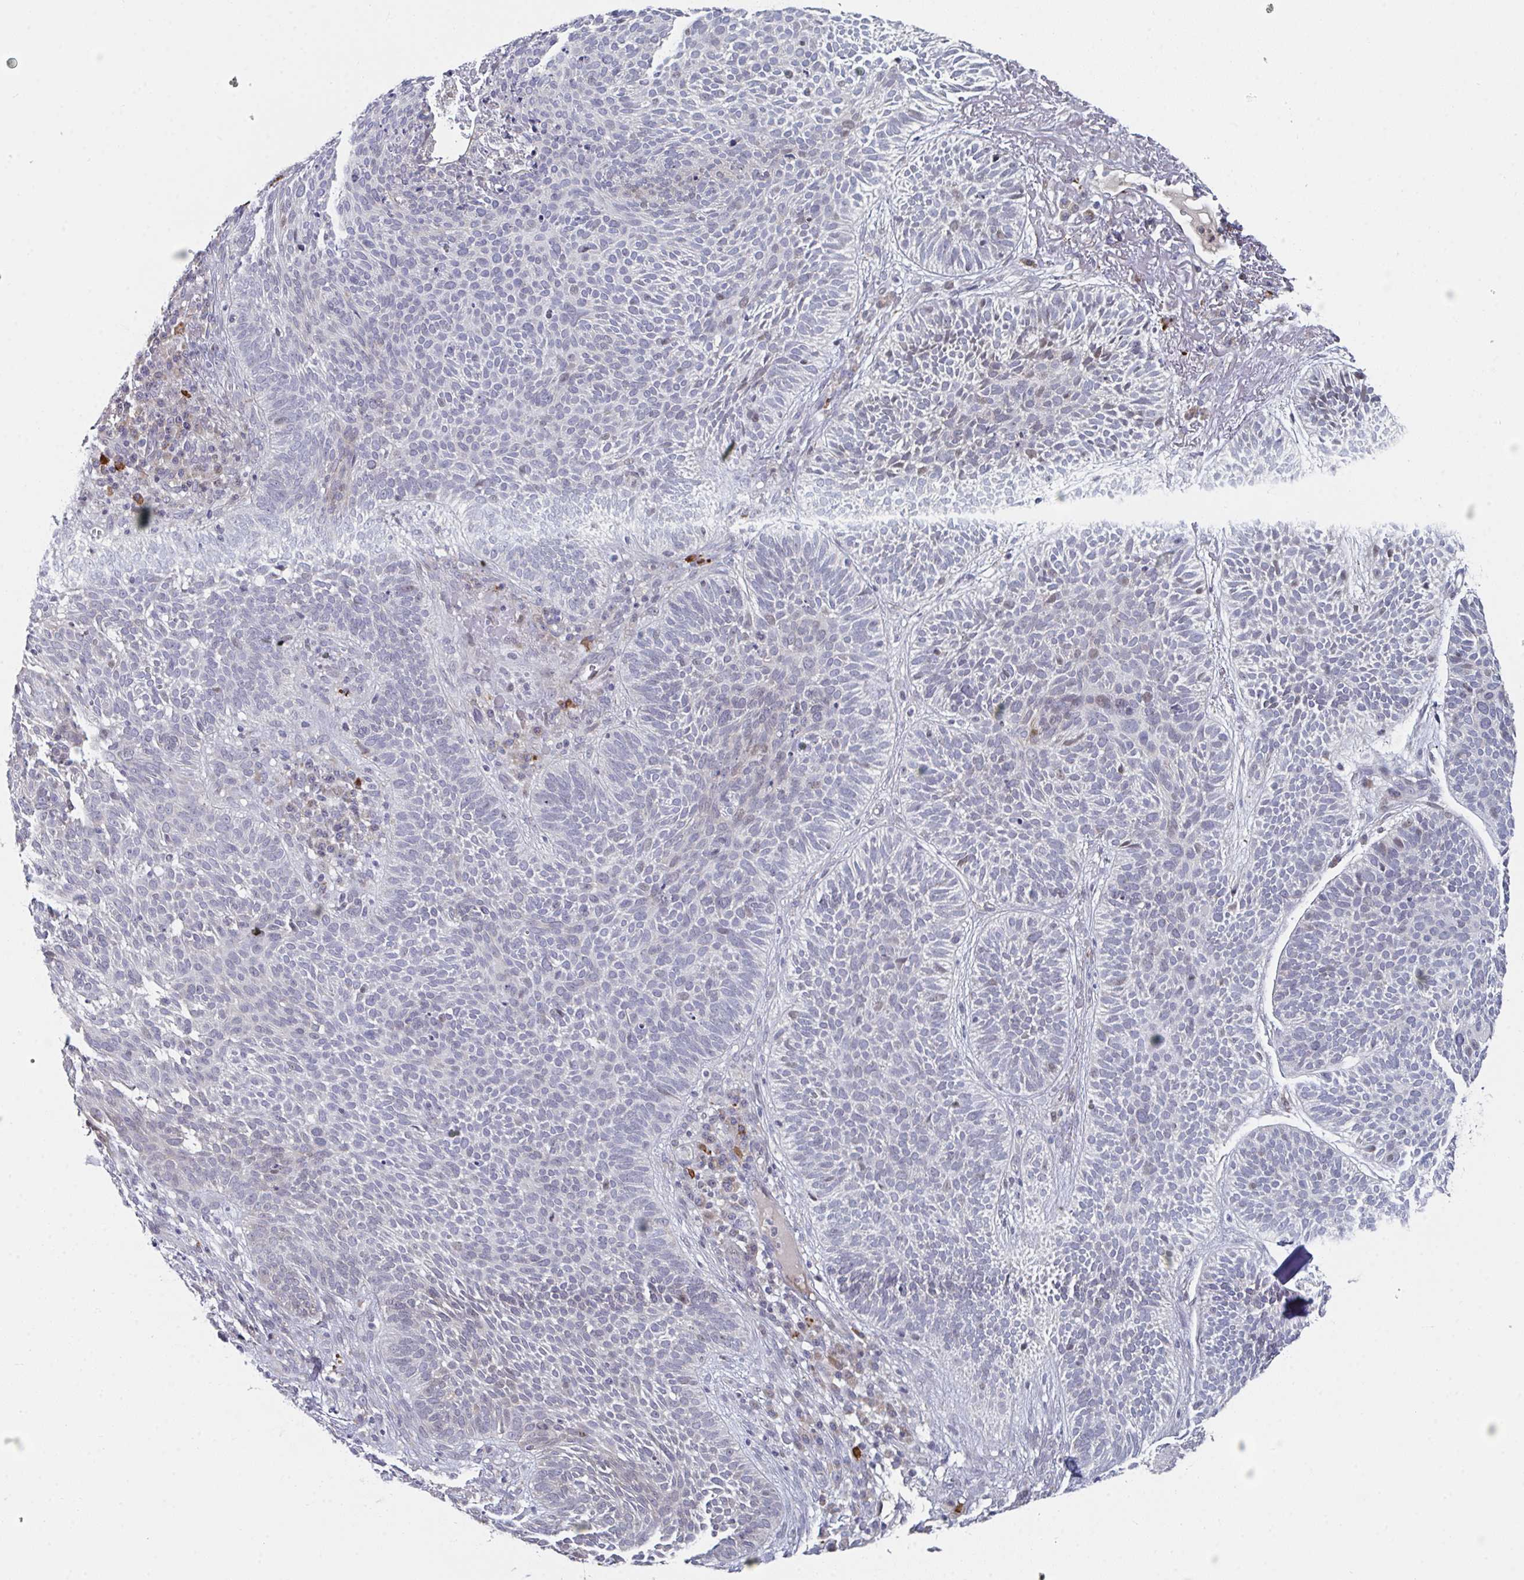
{"staining": {"intensity": "weak", "quantity": "<25%", "location": "nuclear"}, "tissue": "skin cancer", "cell_type": "Tumor cells", "image_type": "cancer", "snomed": [{"axis": "morphology", "description": "Basal cell carcinoma"}, {"axis": "topography", "description": "Skin"}, {"axis": "topography", "description": "Skin of face"}], "caption": "High power microscopy image of an IHC micrograph of skin basal cell carcinoma, revealing no significant staining in tumor cells.", "gene": "CENPT", "patient": {"sex": "female", "age": 82}}